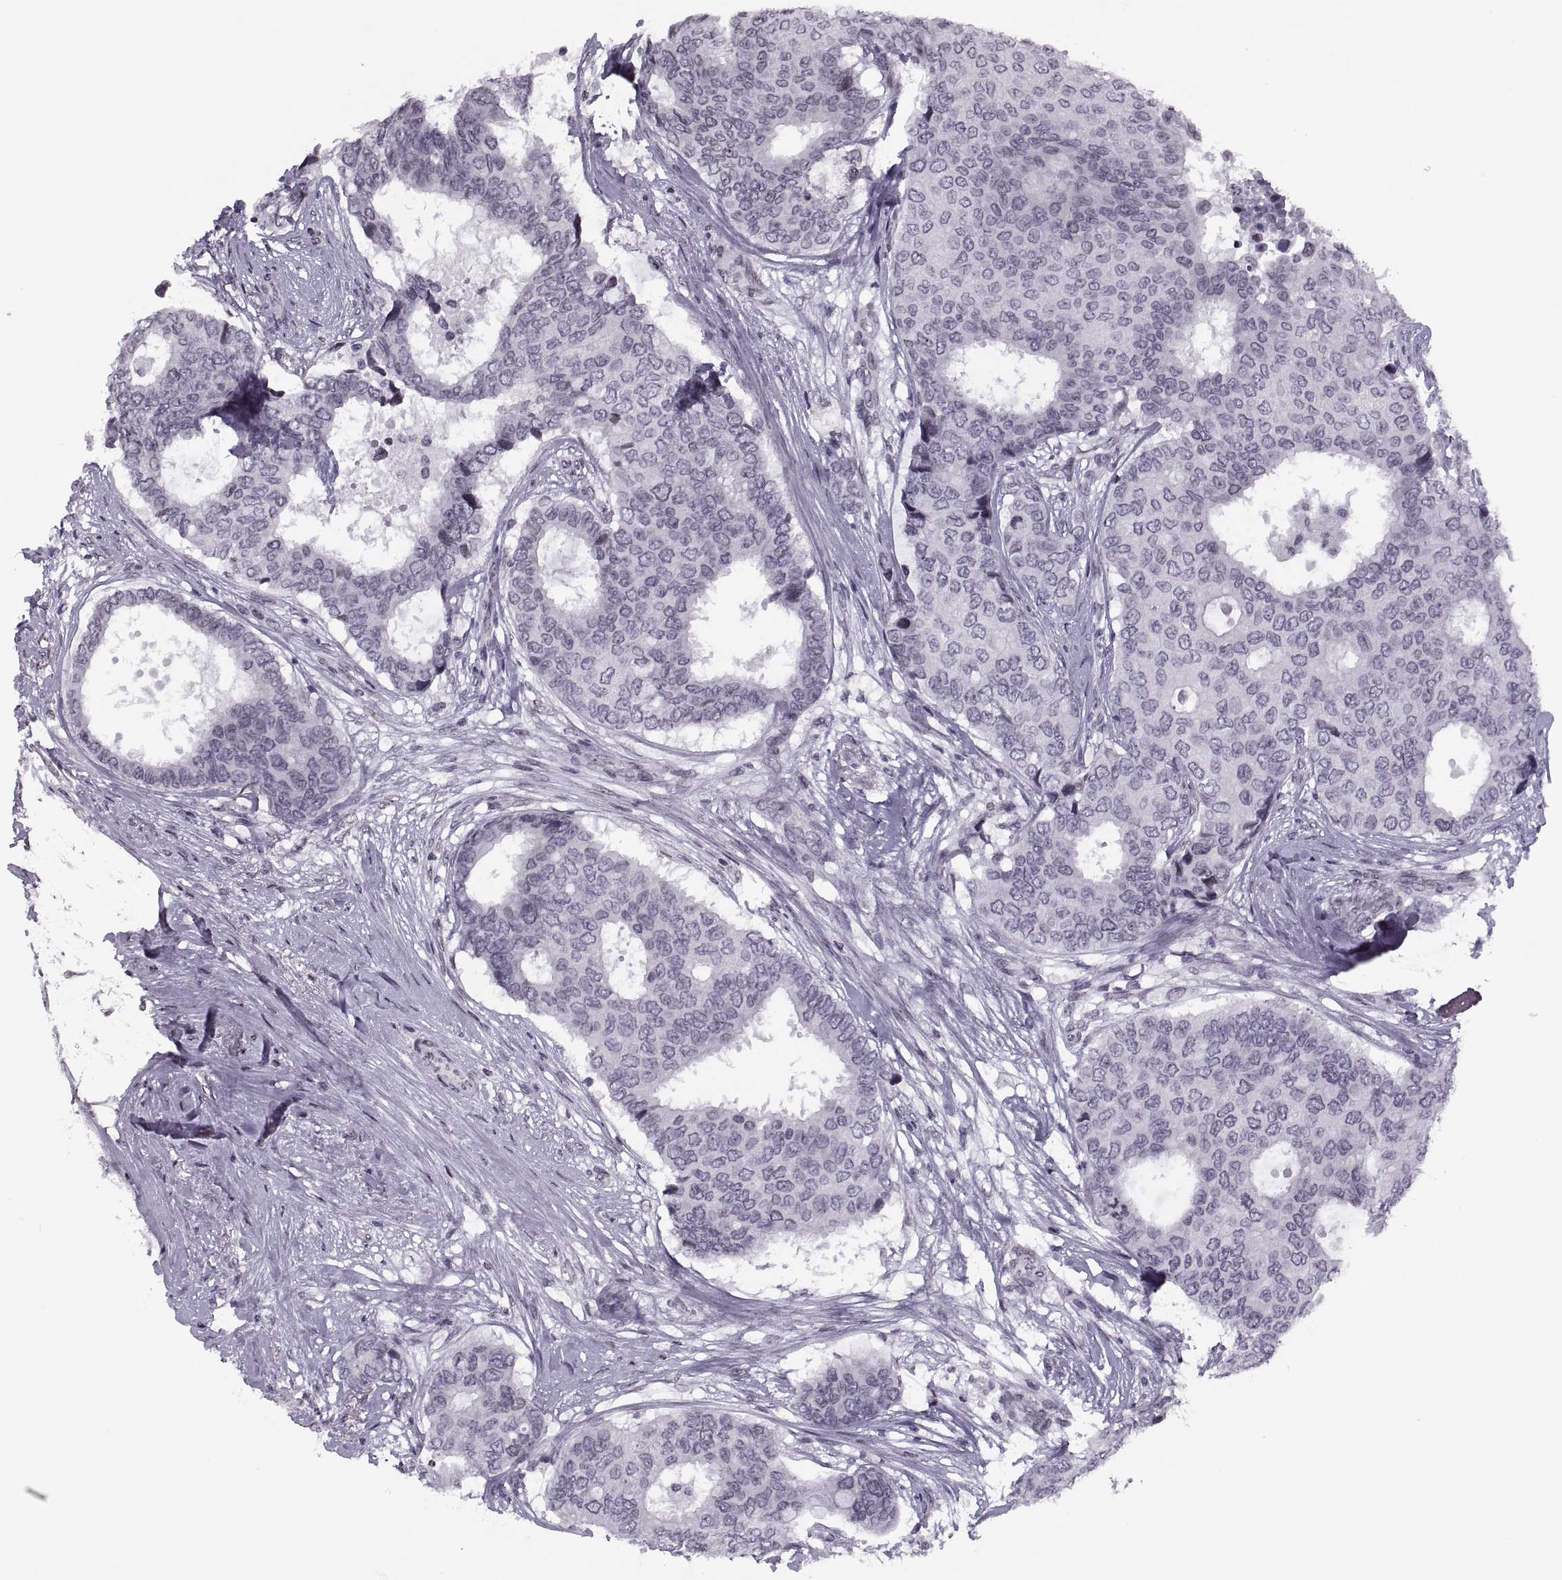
{"staining": {"intensity": "negative", "quantity": "none", "location": "none"}, "tissue": "breast cancer", "cell_type": "Tumor cells", "image_type": "cancer", "snomed": [{"axis": "morphology", "description": "Duct carcinoma"}, {"axis": "topography", "description": "Breast"}], "caption": "Tumor cells are negative for brown protein staining in breast cancer (intraductal carcinoma).", "gene": "H1-8", "patient": {"sex": "female", "age": 75}}